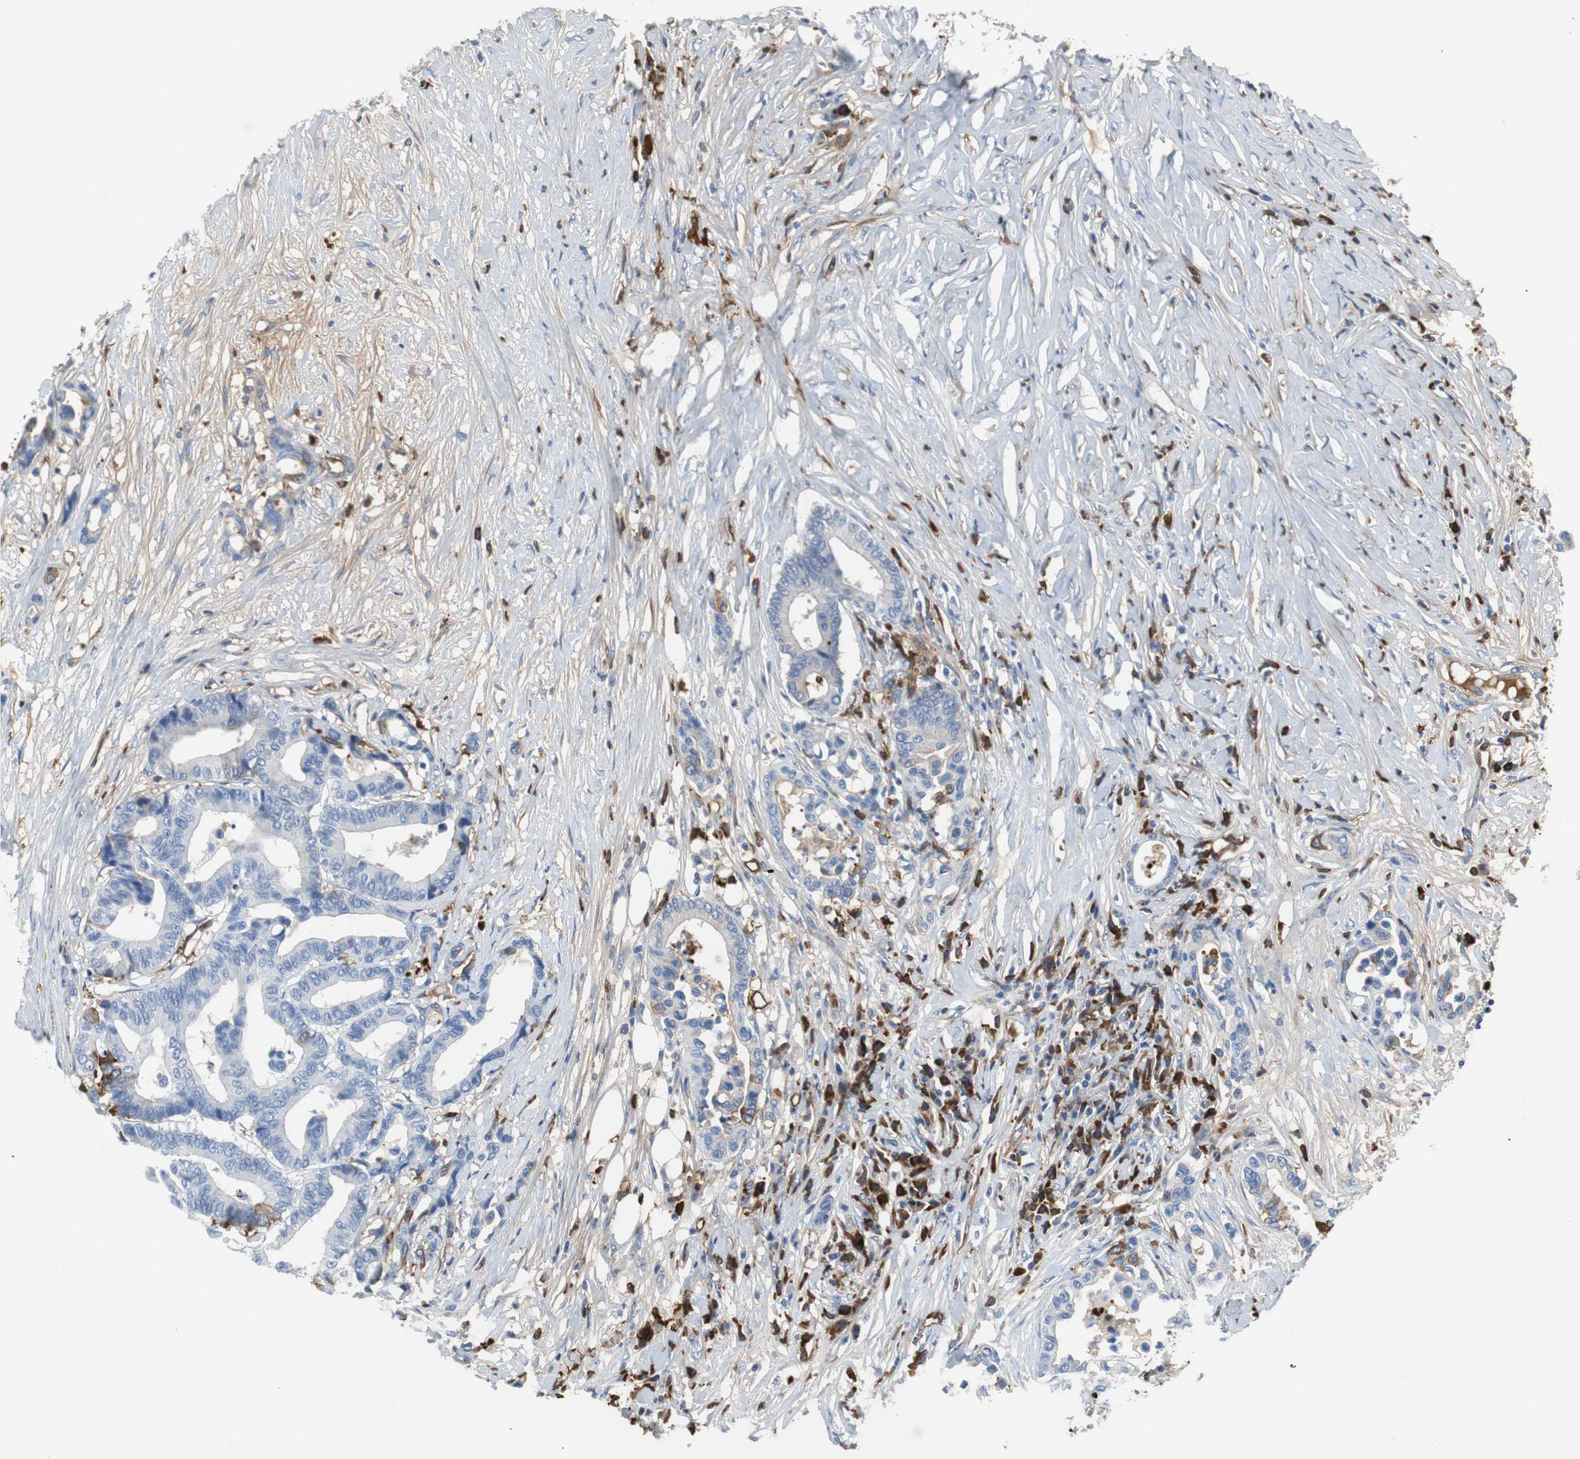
{"staining": {"intensity": "moderate", "quantity": "<25%", "location": "cytoplasmic/membranous"}, "tissue": "colorectal cancer", "cell_type": "Tumor cells", "image_type": "cancer", "snomed": [{"axis": "morphology", "description": "Normal tissue, NOS"}, {"axis": "morphology", "description": "Adenocarcinoma, NOS"}, {"axis": "topography", "description": "Colon"}], "caption": "An IHC micrograph of tumor tissue is shown. Protein staining in brown labels moderate cytoplasmic/membranous positivity in colorectal cancer (adenocarcinoma) within tumor cells.", "gene": "APCS", "patient": {"sex": "male", "age": 82}}